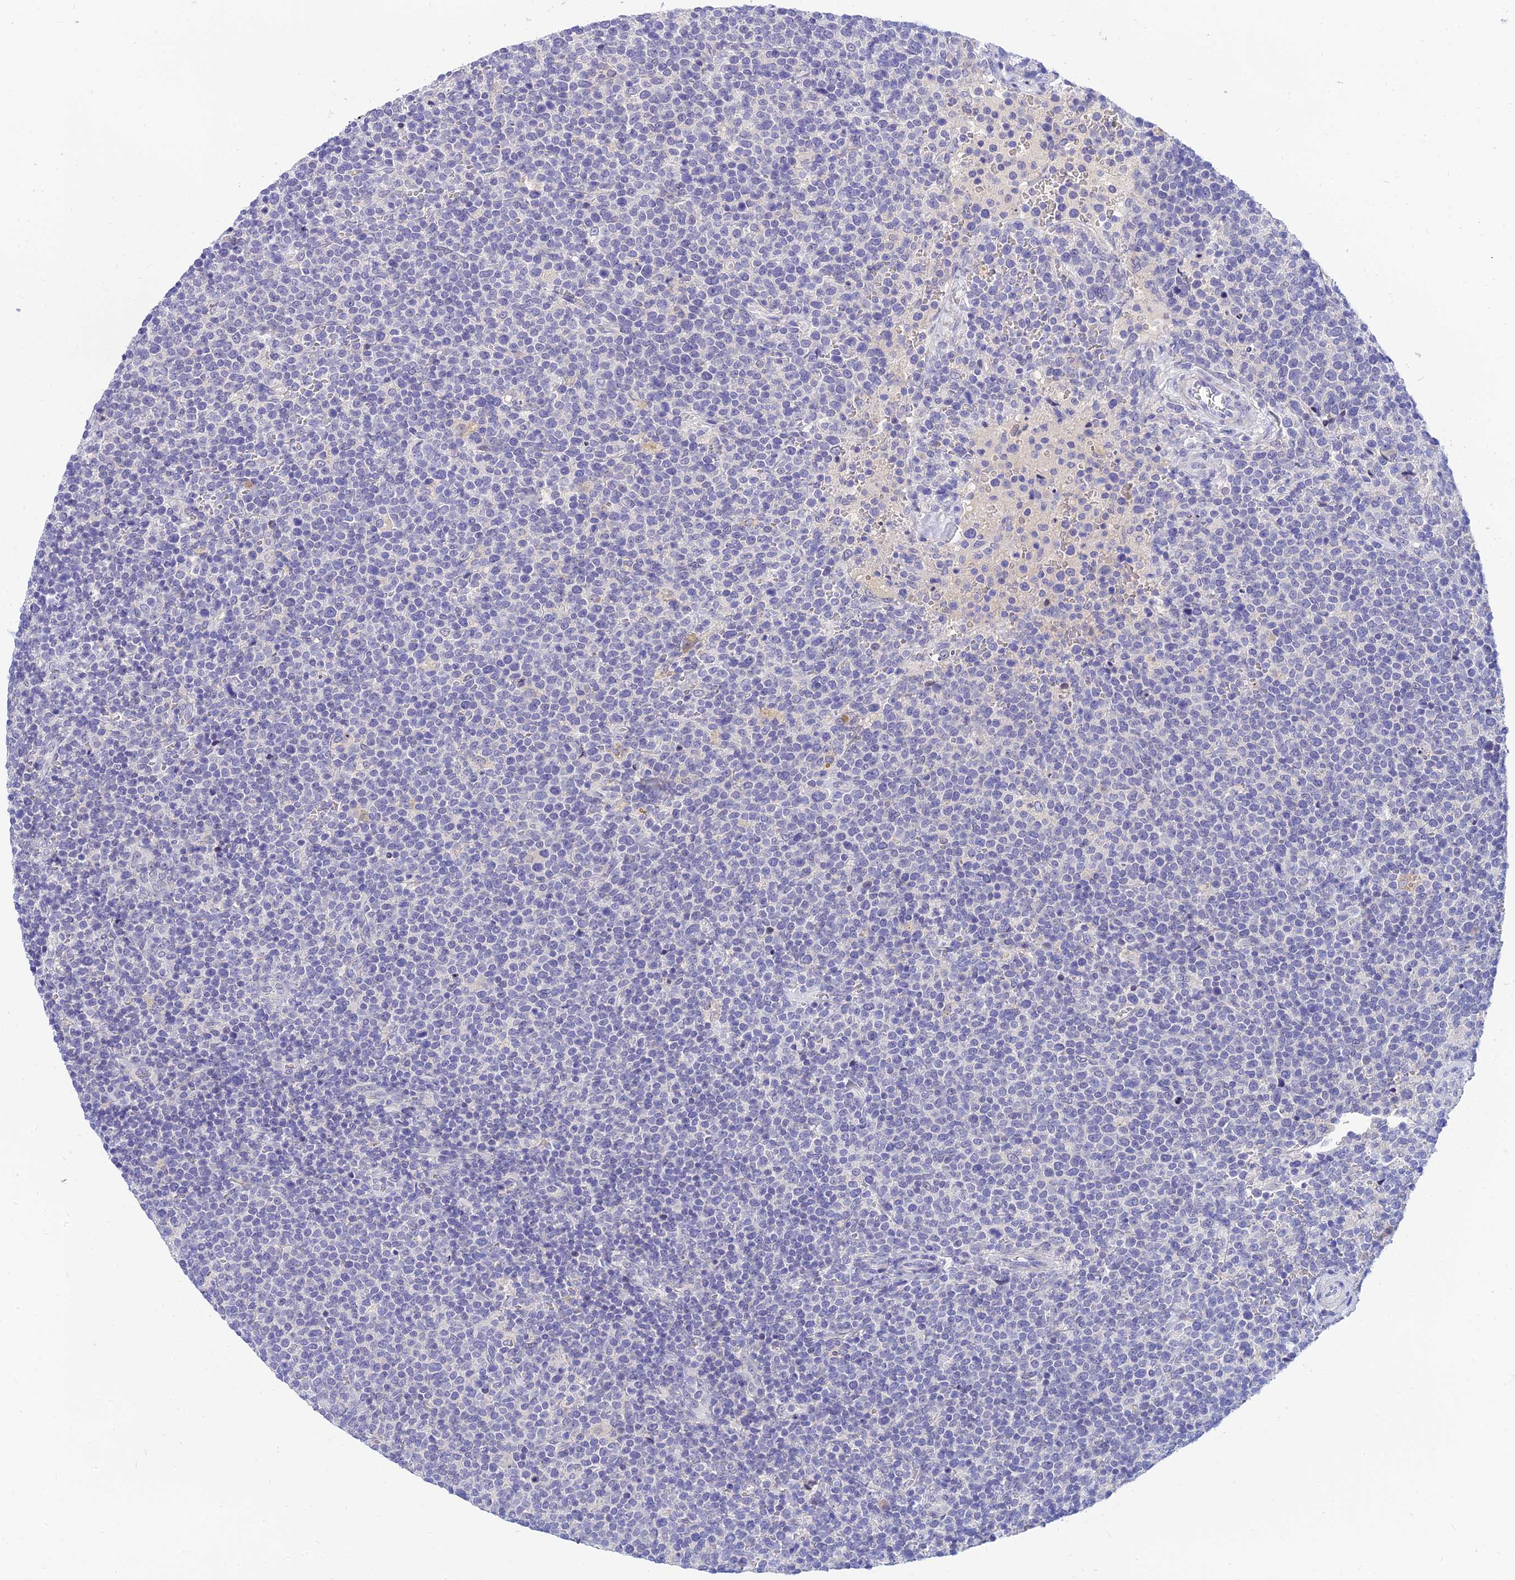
{"staining": {"intensity": "negative", "quantity": "none", "location": "none"}, "tissue": "lymphoma", "cell_type": "Tumor cells", "image_type": "cancer", "snomed": [{"axis": "morphology", "description": "Malignant lymphoma, non-Hodgkin's type, High grade"}, {"axis": "topography", "description": "Lymph node"}], "caption": "Immunohistochemical staining of human lymphoma shows no significant staining in tumor cells.", "gene": "TMEM161B", "patient": {"sex": "male", "age": 61}}